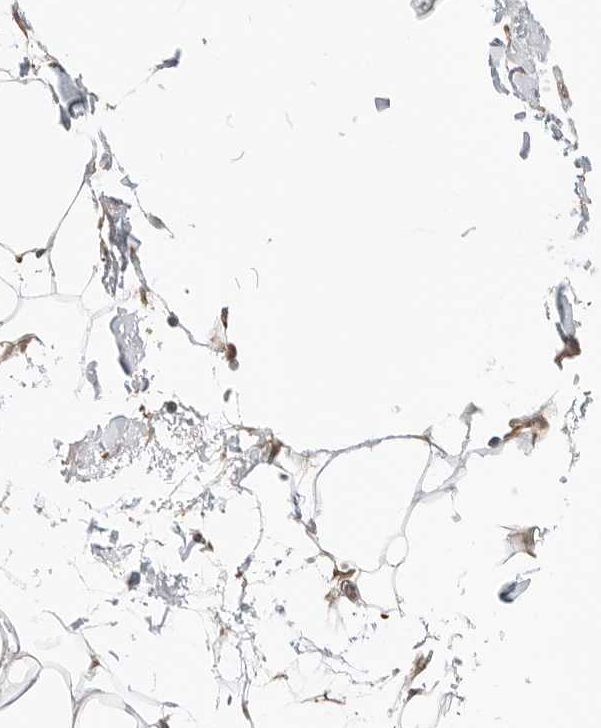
{"staining": {"intensity": "negative", "quantity": "none", "location": "none"}, "tissue": "adipose tissue", "cell_type": "Adipocytes", "image_type": "normal", "snomed": [{"axis": "morphology", "description": "Normal tissue, NOS"}, {"axis": "morphology", "description": "Adenocarcinoma, NOS"}, {"axis": "topography", "description": "Colon"}, {"axis": "topography", "description": "Peripheral nerve tissue"}], "caption": "A histopathology image of human adipose tissue is negative for staining in adipocytes. The staining was performed using DAB (3,3'-diaminobenzidine) to visualize the protein expression in brown, while the nuclei were stained in blue with hematoxylin (Magnification: 20x).", "gene": "NUDC", "patient": {"sex": "male", "age": 14}}